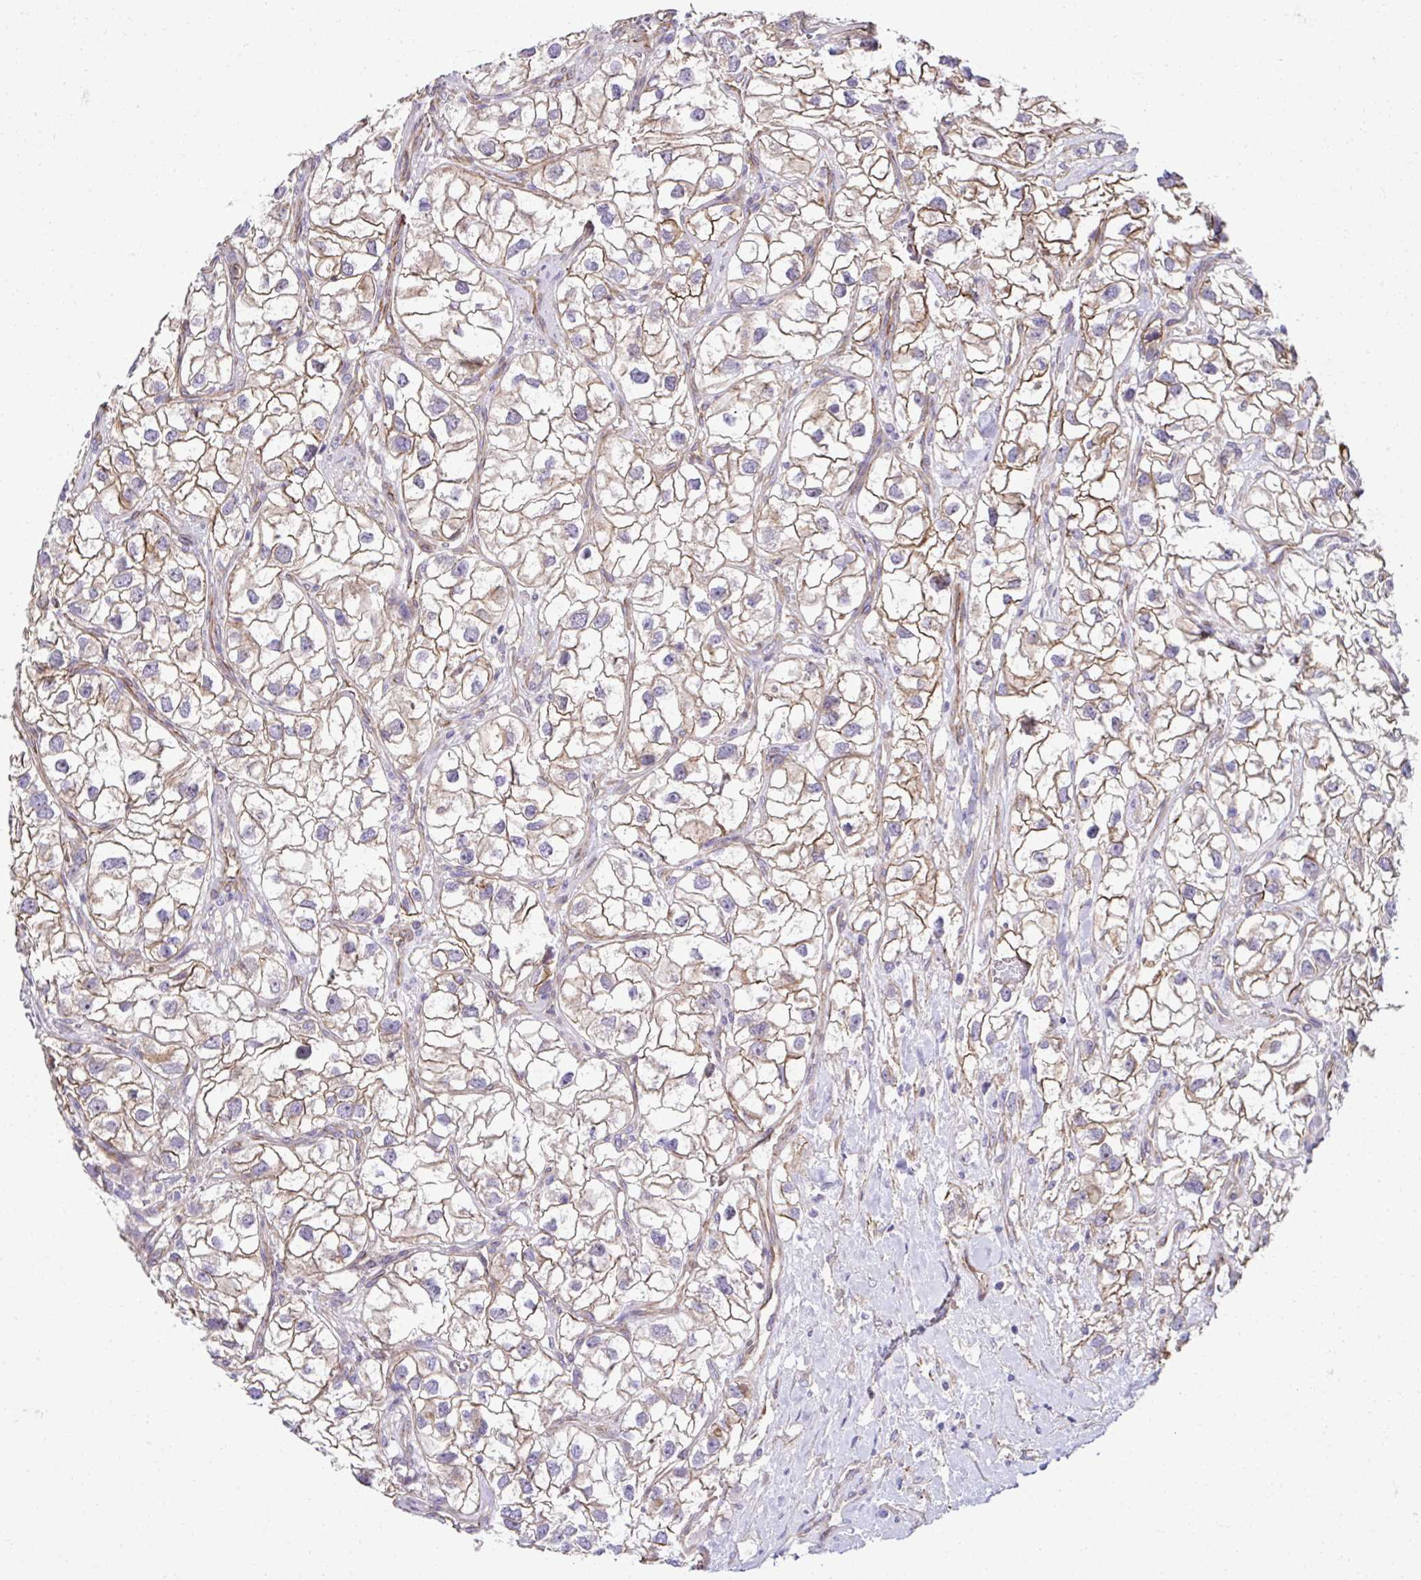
{"staining": {"intensity": "moderate", "quantity": "25%-75%", "location": "cytoplasmic/membranous"}, "tissue": "renal cancer", "cell_type": "Tumor cells", "image_type": "cancer", "snomed": [{"axis": "morphology", "description": "Adenocarcinoma, NOS"}, {"axis": "topography", "description": "Kidney"}], "caption": "Tumor cells demonstrate medium levels of moderate cytoplasmic/membranous expression in approximately 25%-75% of cells in human renal adenocarcinoma. Nuclei are stained in blue.", "gene": "TRIM52", "patient": {"sex": "male", "age": 59}}